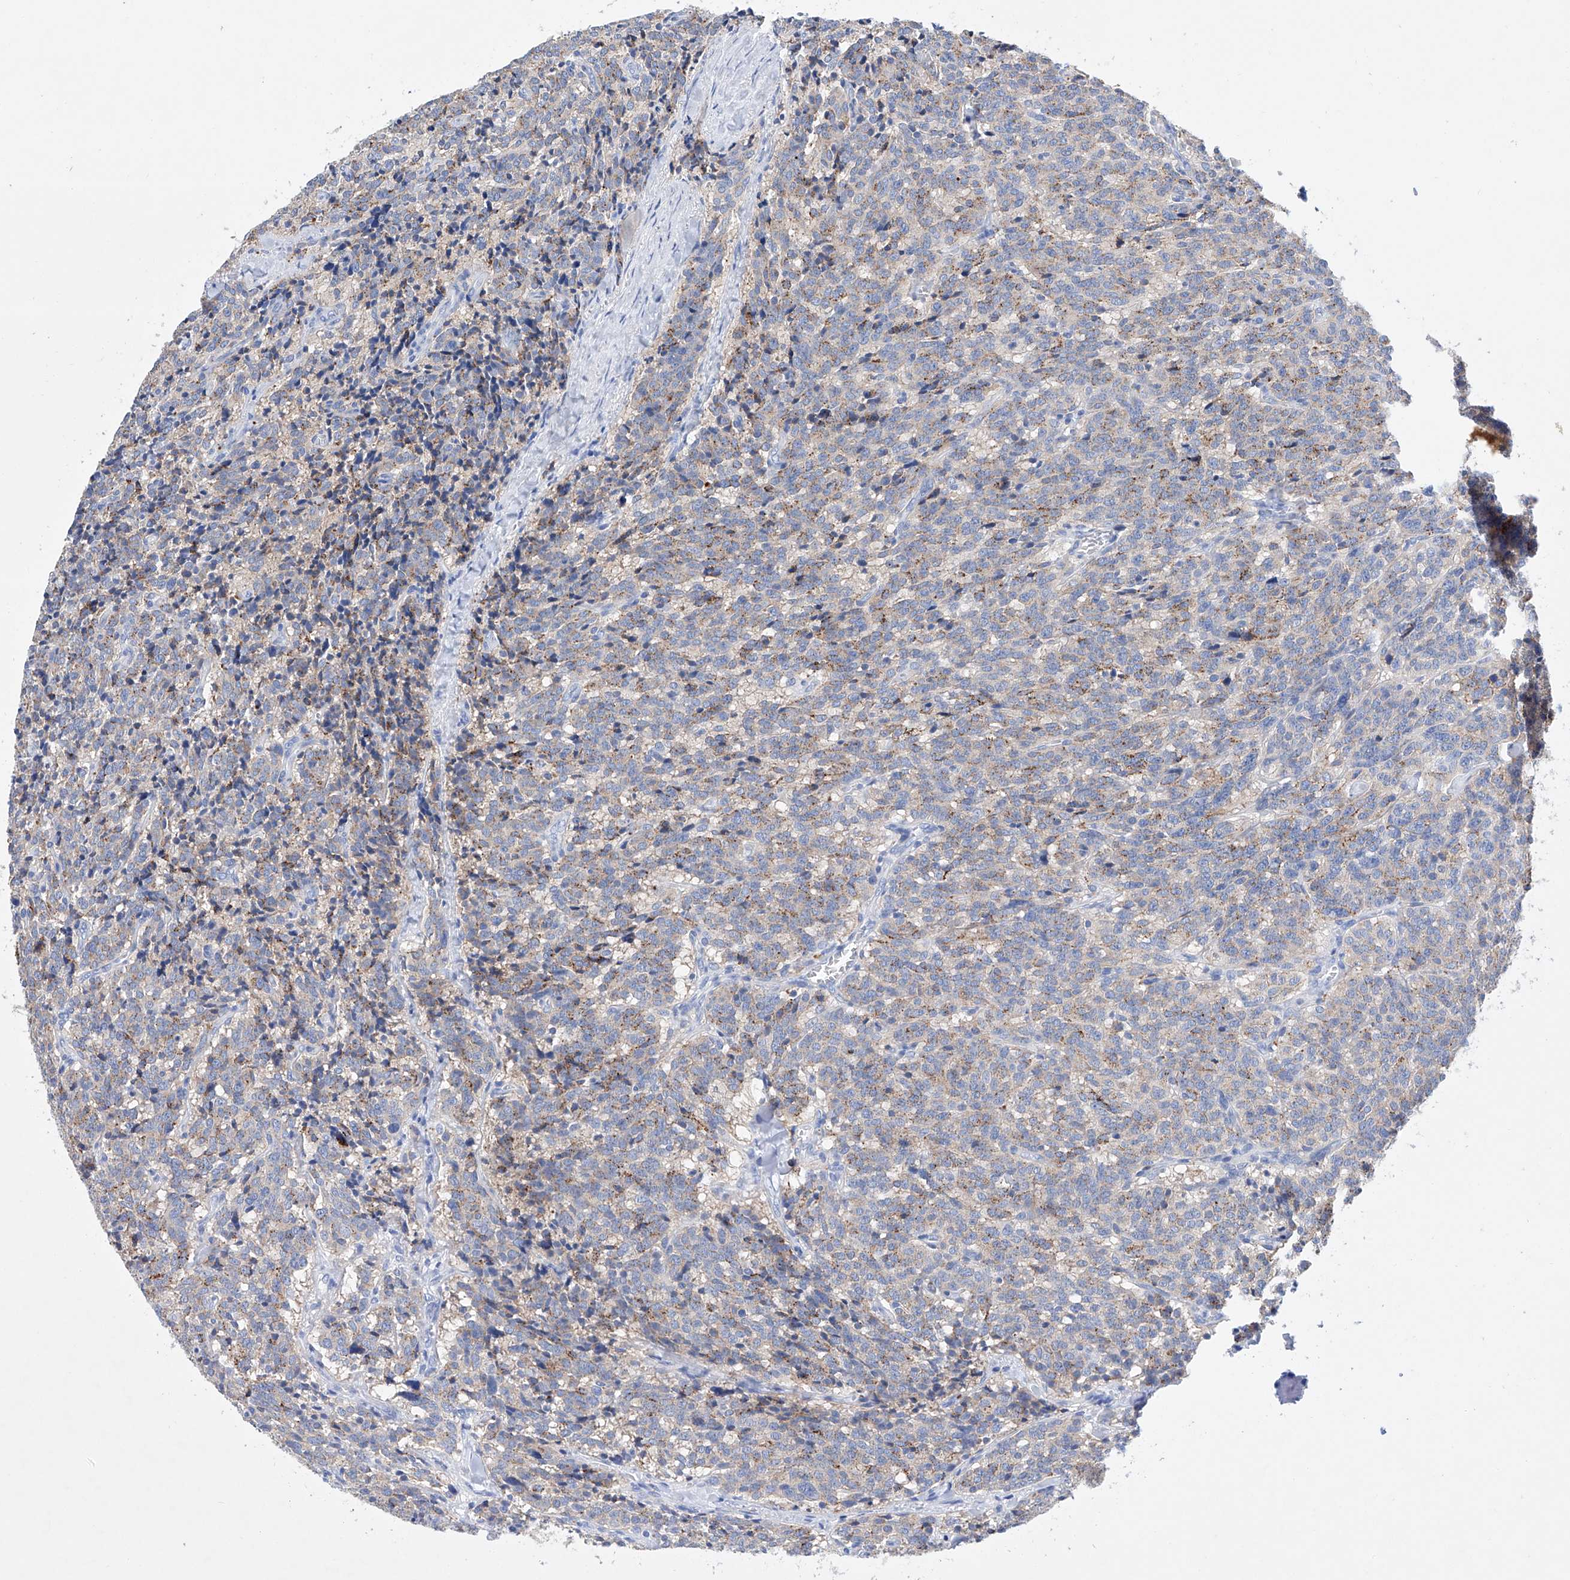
{"staining": {"intensity": "weak", "quantity": "<25%", "location": "cytoplasmic/membranous"}, "tissue": "carcinoid", "cell_type": "Tumor cells", "image_type": "cancer", "snomed": [{"axis": "morphology", "description": "Carcinoid, malignant, NOS"}, {"axis": "topography", "description": "Lung"}], "caption": "This histopathology image is of carcinoid stained with immunohistochemistry to label a protein in brown with the nuclei are counter-stained blue. There is no staining in tumor cells.", "gene": "LURAP1", "patient": {"sex": "female", "age": 46}}